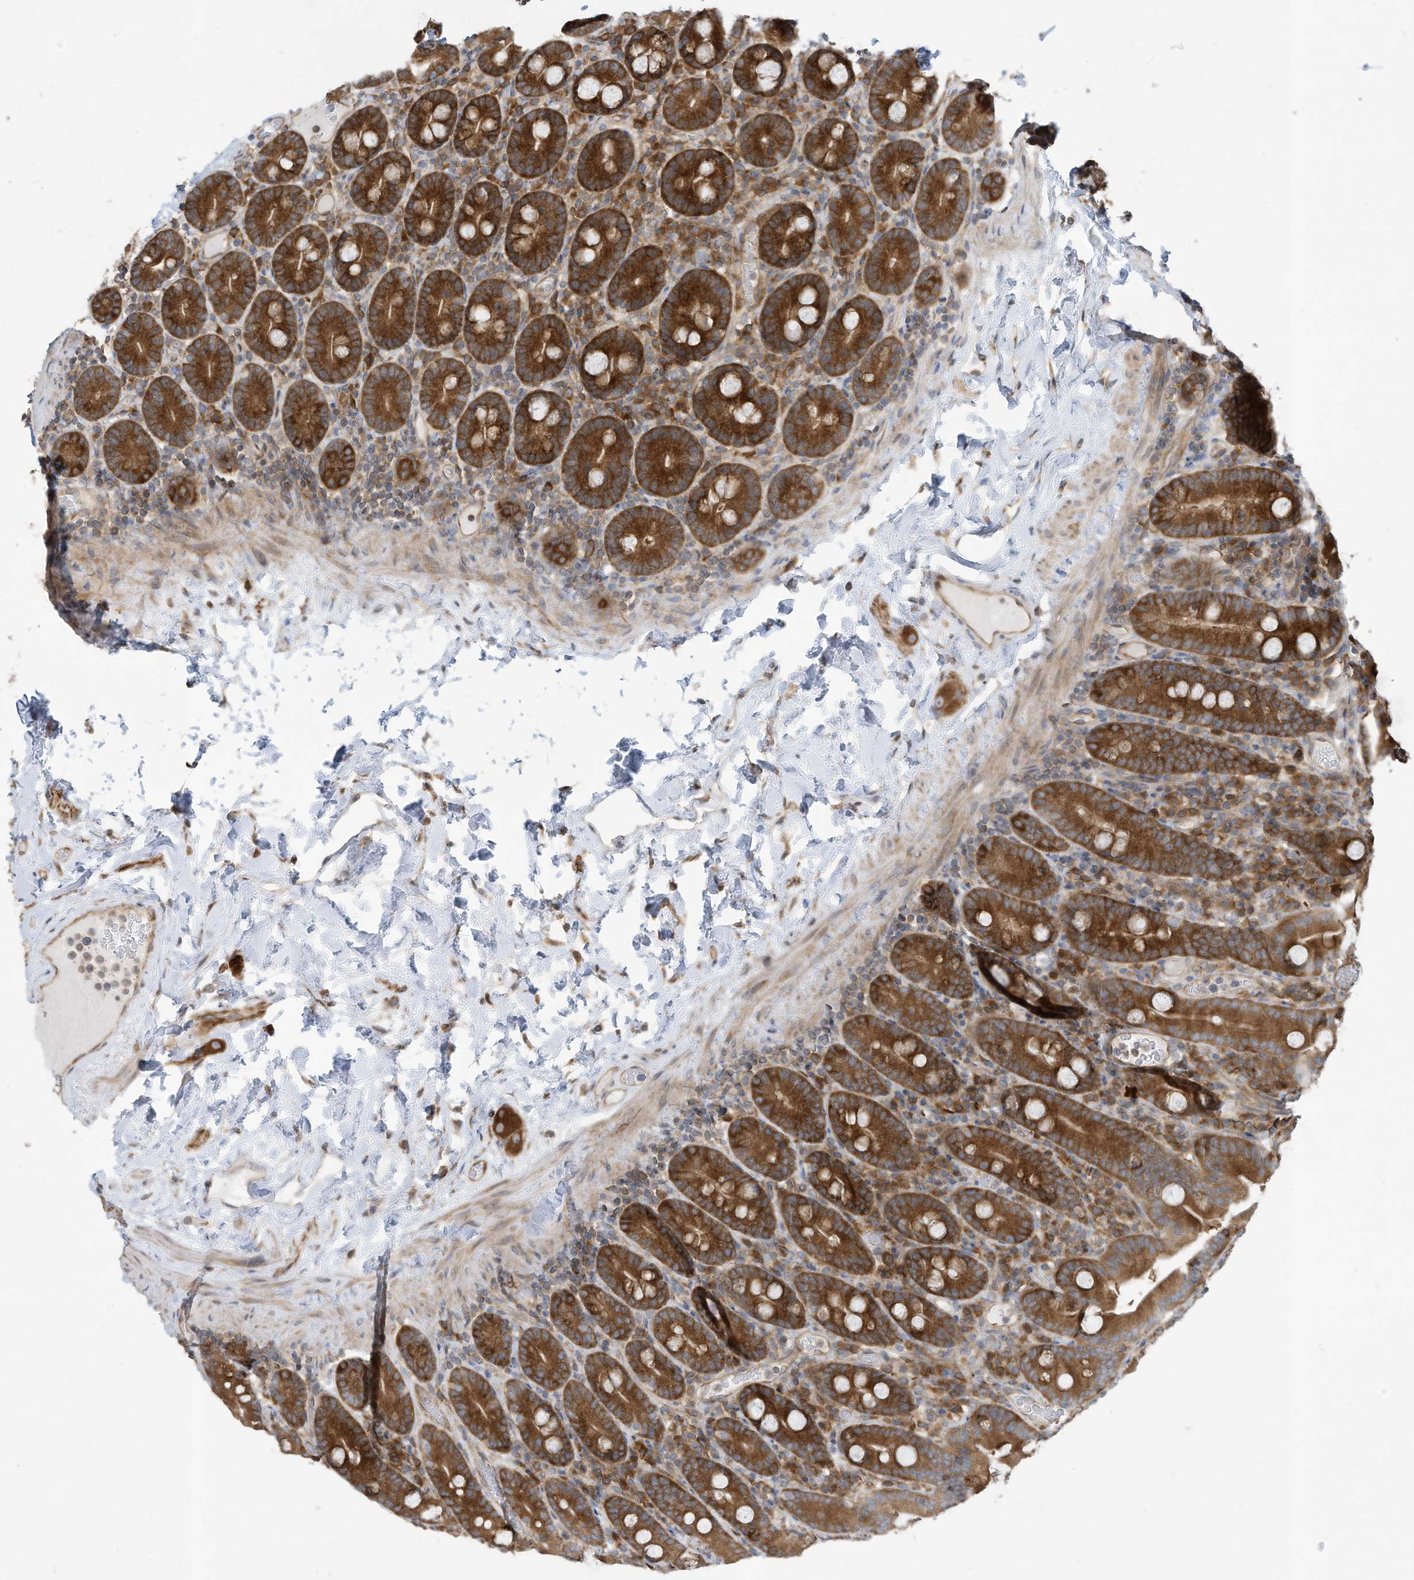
{"staining": {"intensity": "strong", "quantity": ">75%", "location": "cytoplasmic/membranous"}, "tissue": "duodenum", "cell_type": "Glandular cells", "image_type": "normal", "snomed": [{"axis": "morphology", "description": "Normal tissue, NOS"}, {"axis": "topography", "description": "Duodenum"}], "caption": "Duodenum stained with a protein marker demonstrates strong staining in glandular cells.", "gene": "USE1", "patient": {"sex": "male", "age": 55}}